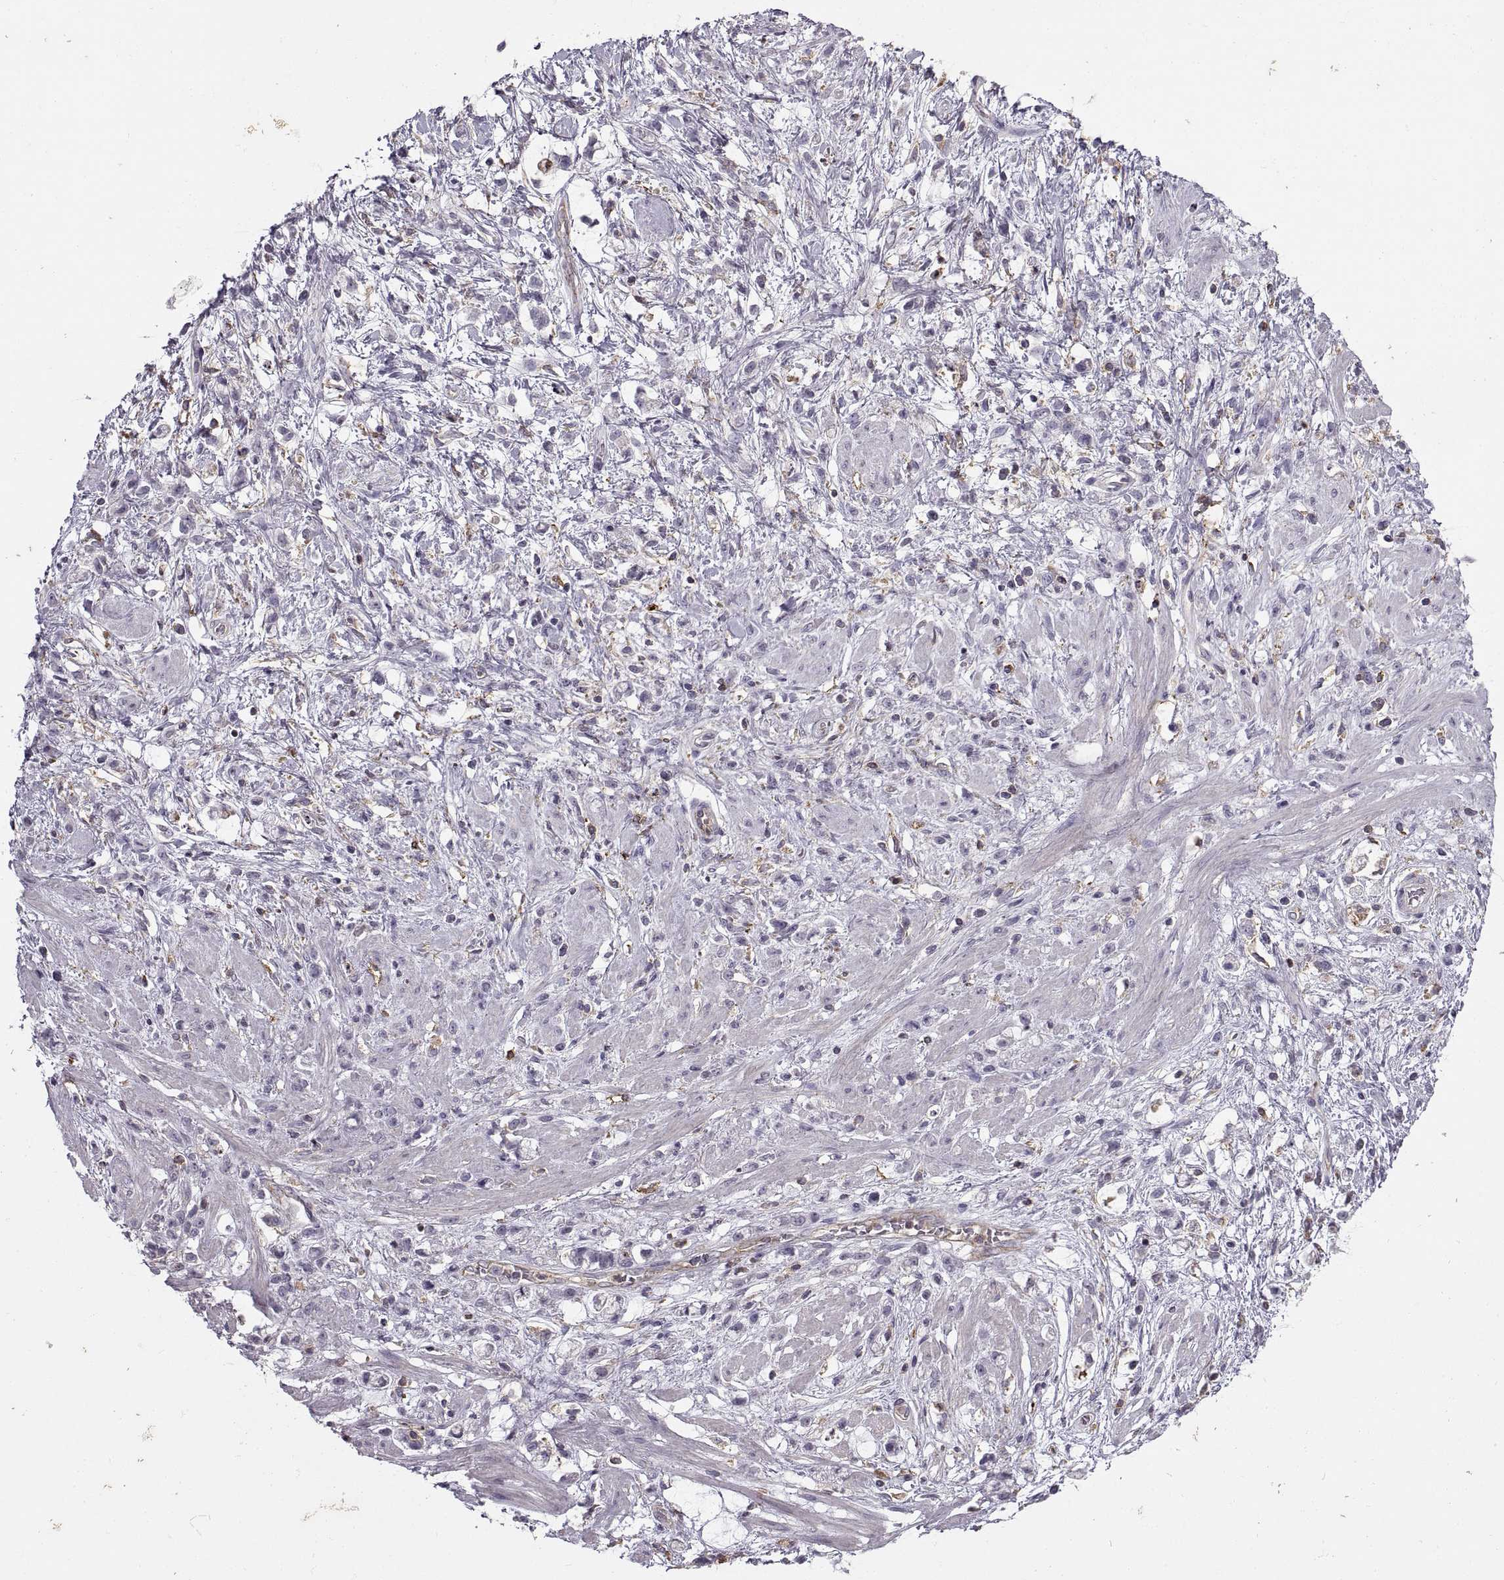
{"staining": {"intensity": "negative", "quantity": "none", "location": "none"}, "tissue": "stomach cancer", "cell_type": "Tumor cells", "image_type": "cancer", "snomed": [{"axis": "morphology", "description": "Adenocarcinoma, NOS"}, {"axis": "topography", "description": "Stomach"}], "caption": "This is a micrograph of IHC staining of adenocarcinoma (stomach), which shows no staining in tumor cells. (DAB immunohistochemistry (IHC), high magnification).", "gene": "RALB", "patient": {"sex": "female", "age": 60}}